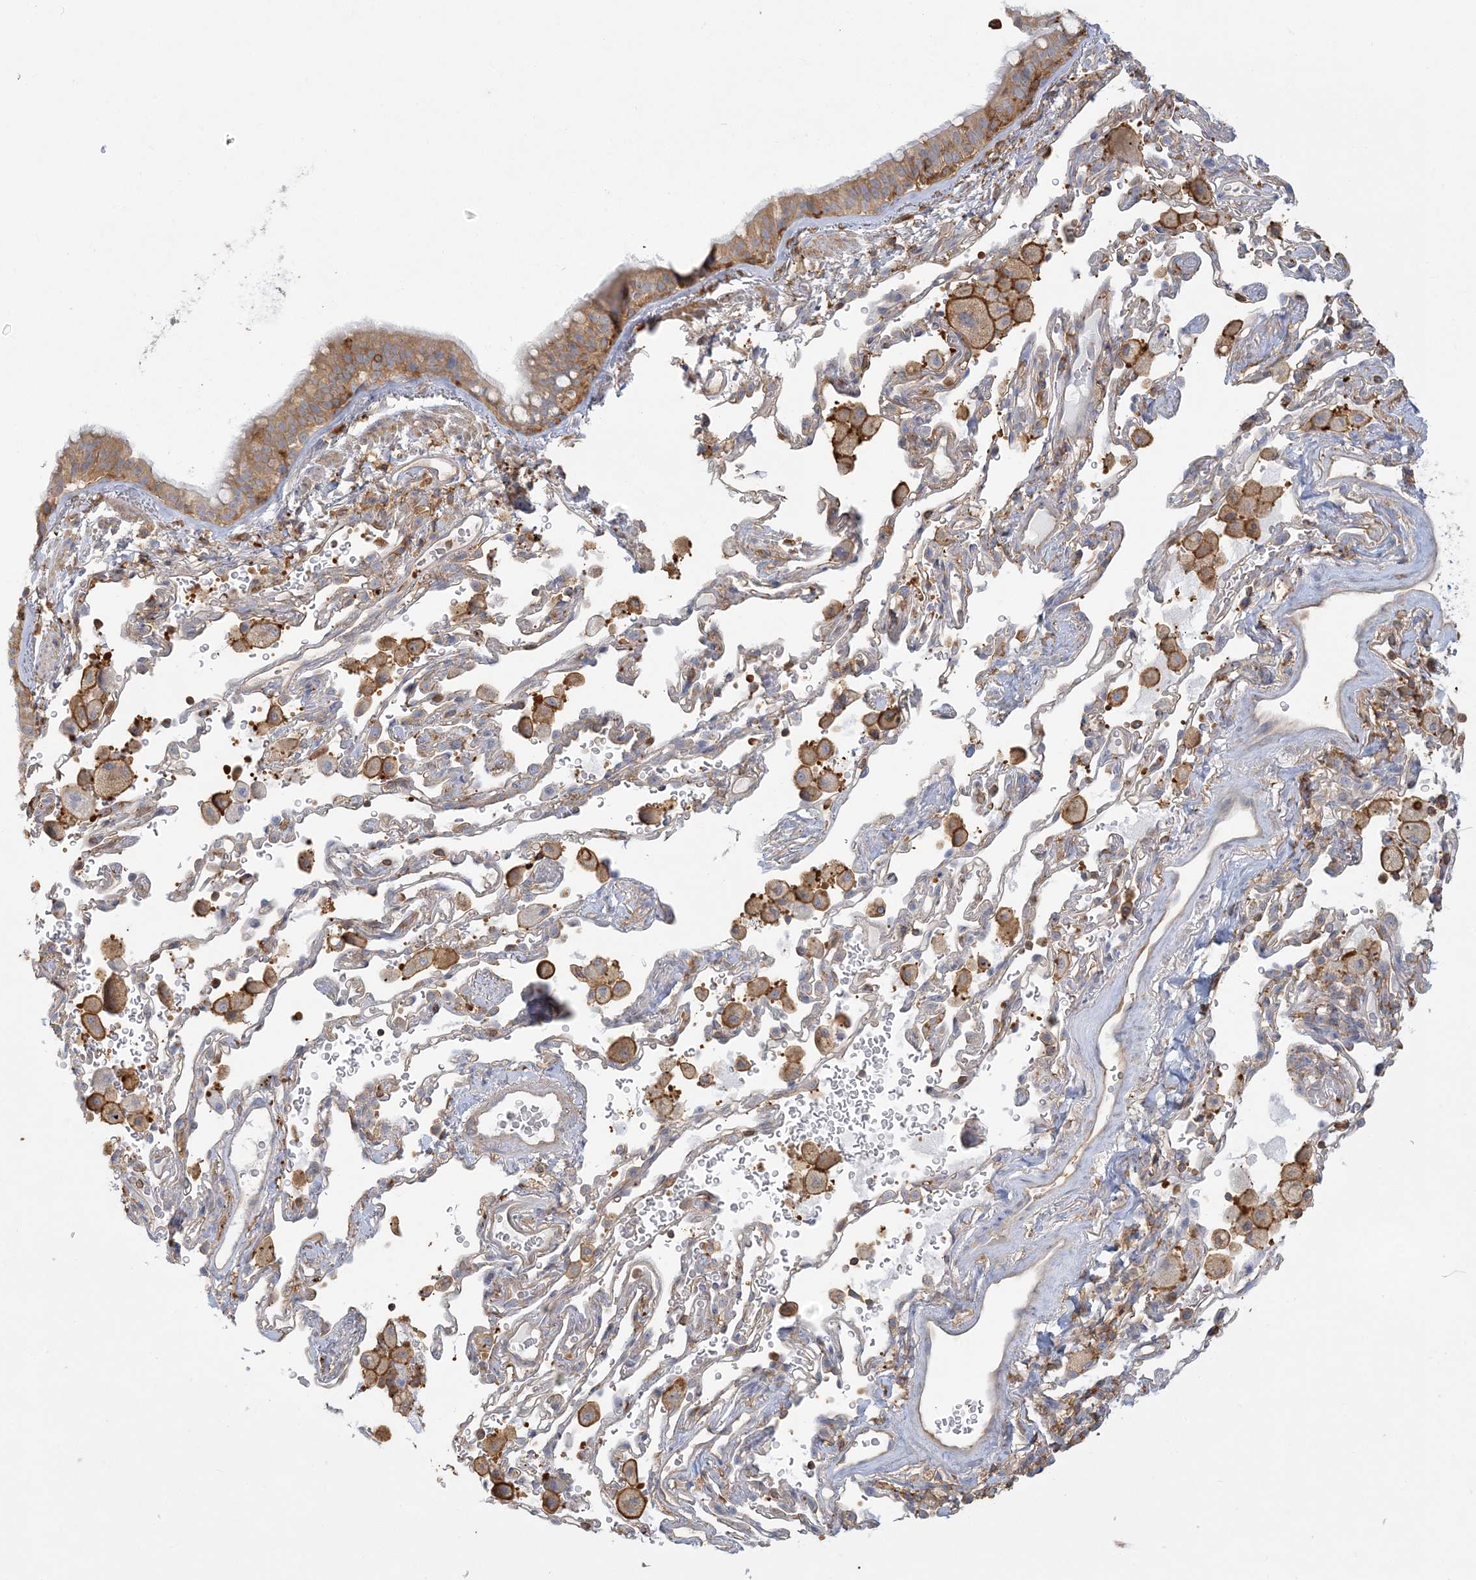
{"staining": {"intensity": "moderate", "quantity": ">75%", "location": "cytoplasmic/membranous"}, "tissue": "bronchus", "cell_type": "Respiratory epithelial cells", "image_type": "normal", "snomed": [{"axis": "morphology", "description": "Normal tissue, NOS"}, {"axis": "morphology", "description": "Adenocarcinoma, NOS"}, {"axis": "topography", "description": "Bronchus"}, {"axis": "topography", "description": "Lung"}], "caption": "Moderate cytoplasmic/membranous positivity is seen in approximately >75% of respiratory epithelial cells in unremarkable bronchus. (Stains: DAB in brown, nuclei in blue, Microscopy: brightfield microscopy at high magnification).", "gene": "ANKS1A", "patient": {"sex": "male", "age": 54}}